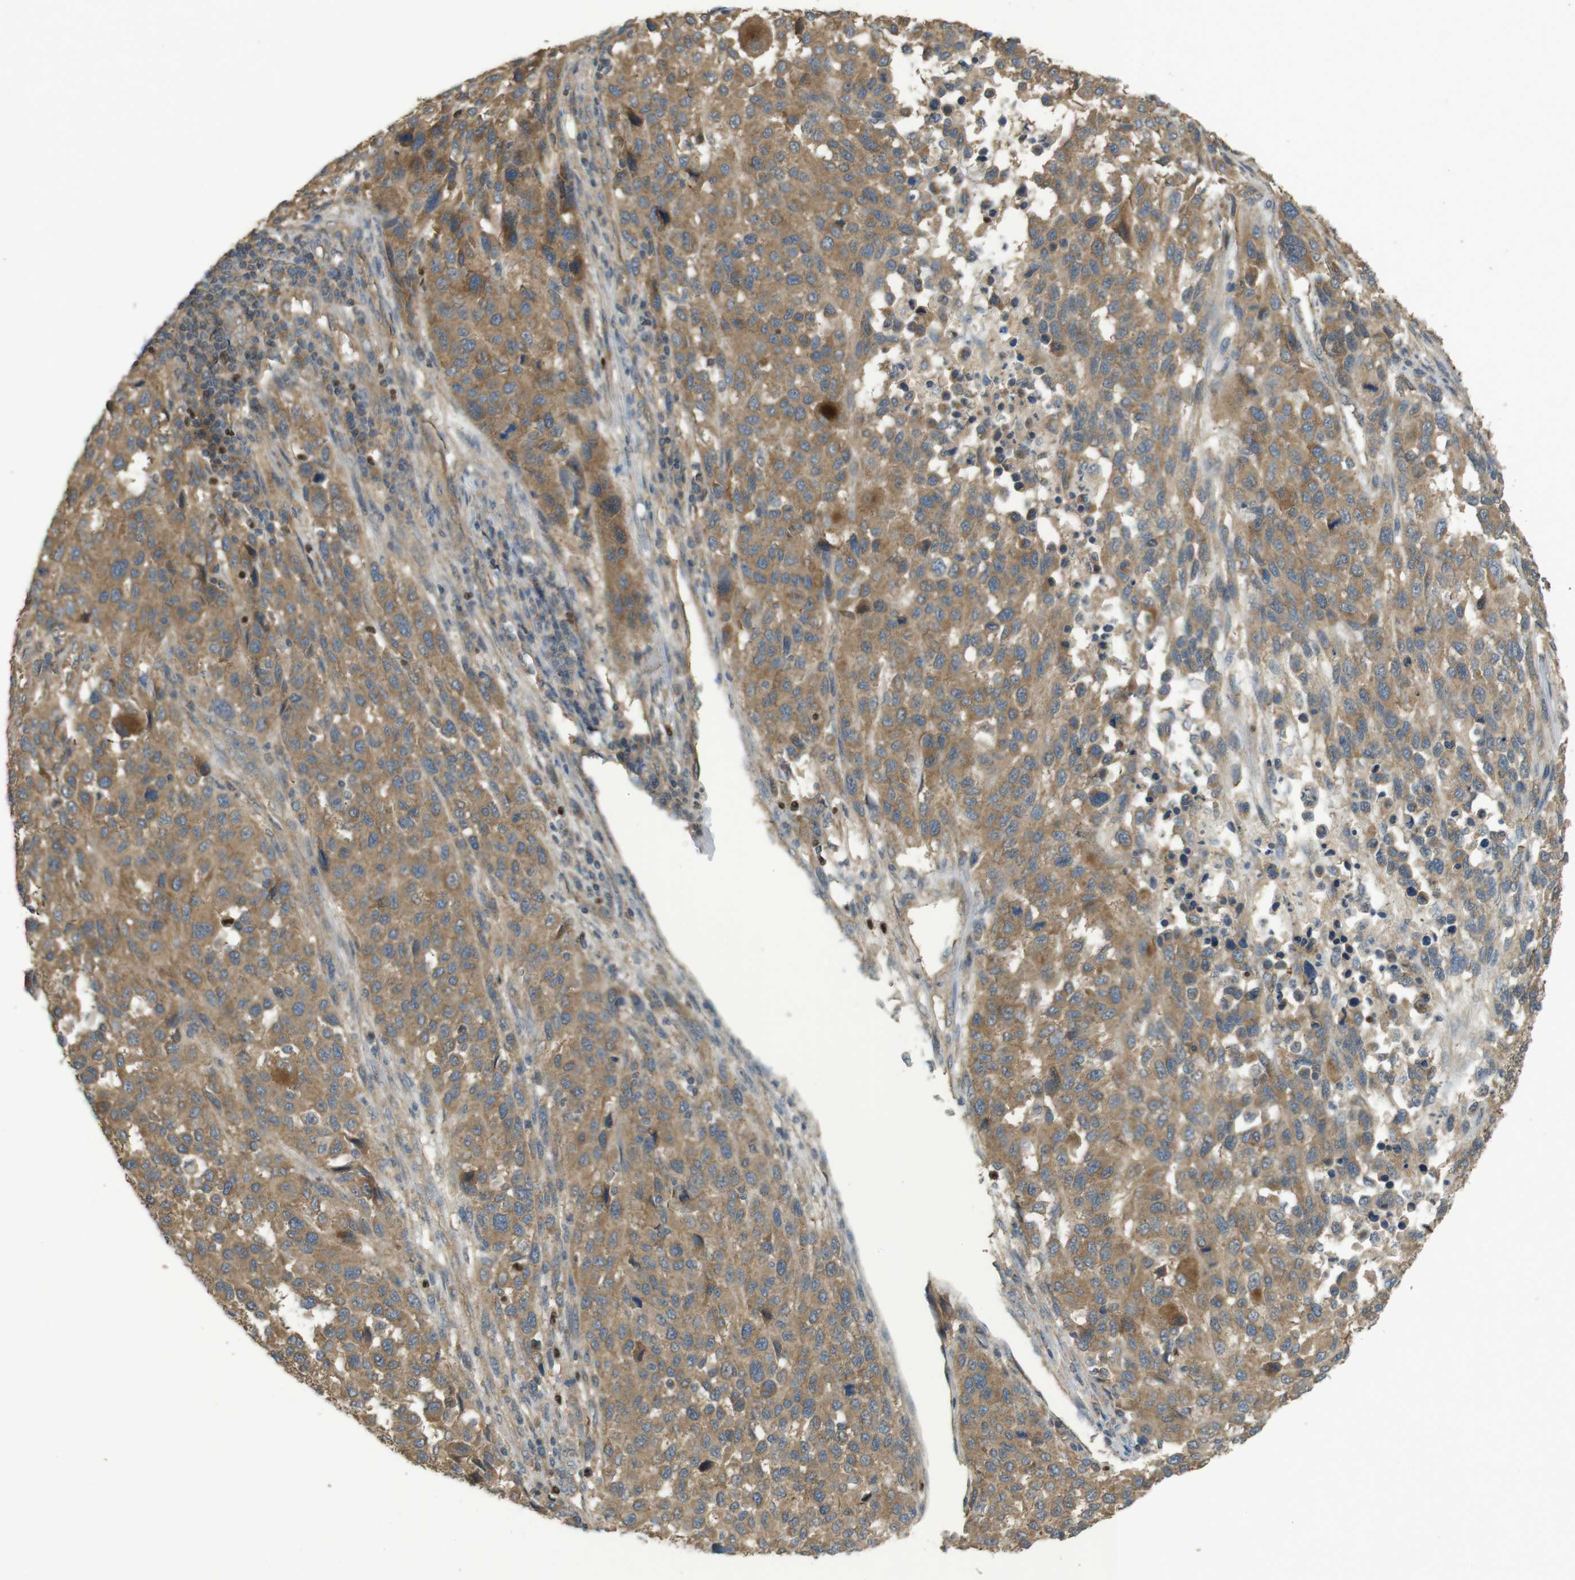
{"staining": {"intensity": "moderate", "quantity": ">75%", "location": "cytoplasmic/membranous"}, "tissue": "melanoma", "cell_type": "Tumor cells", "image_type": "cancer", "snomed": [{"axis": "morphology", "description": "Malignant melanoma, Metastatic site"}, {"axis": "topography", "description": "Lymph node"}], "caption": "IHC image of neoplastic tissue: human malignant melanoma (metastatic site) stained using immunohistochemistry exhibits medium levels of moderate protein expression localized specifically in the cytoplasmic/membranous of tumor cells, appearing as a cytoplasmic/membranous brown color.", "gene": "ZDHHC20", "patient": {"sex": "male", "age": 61}}